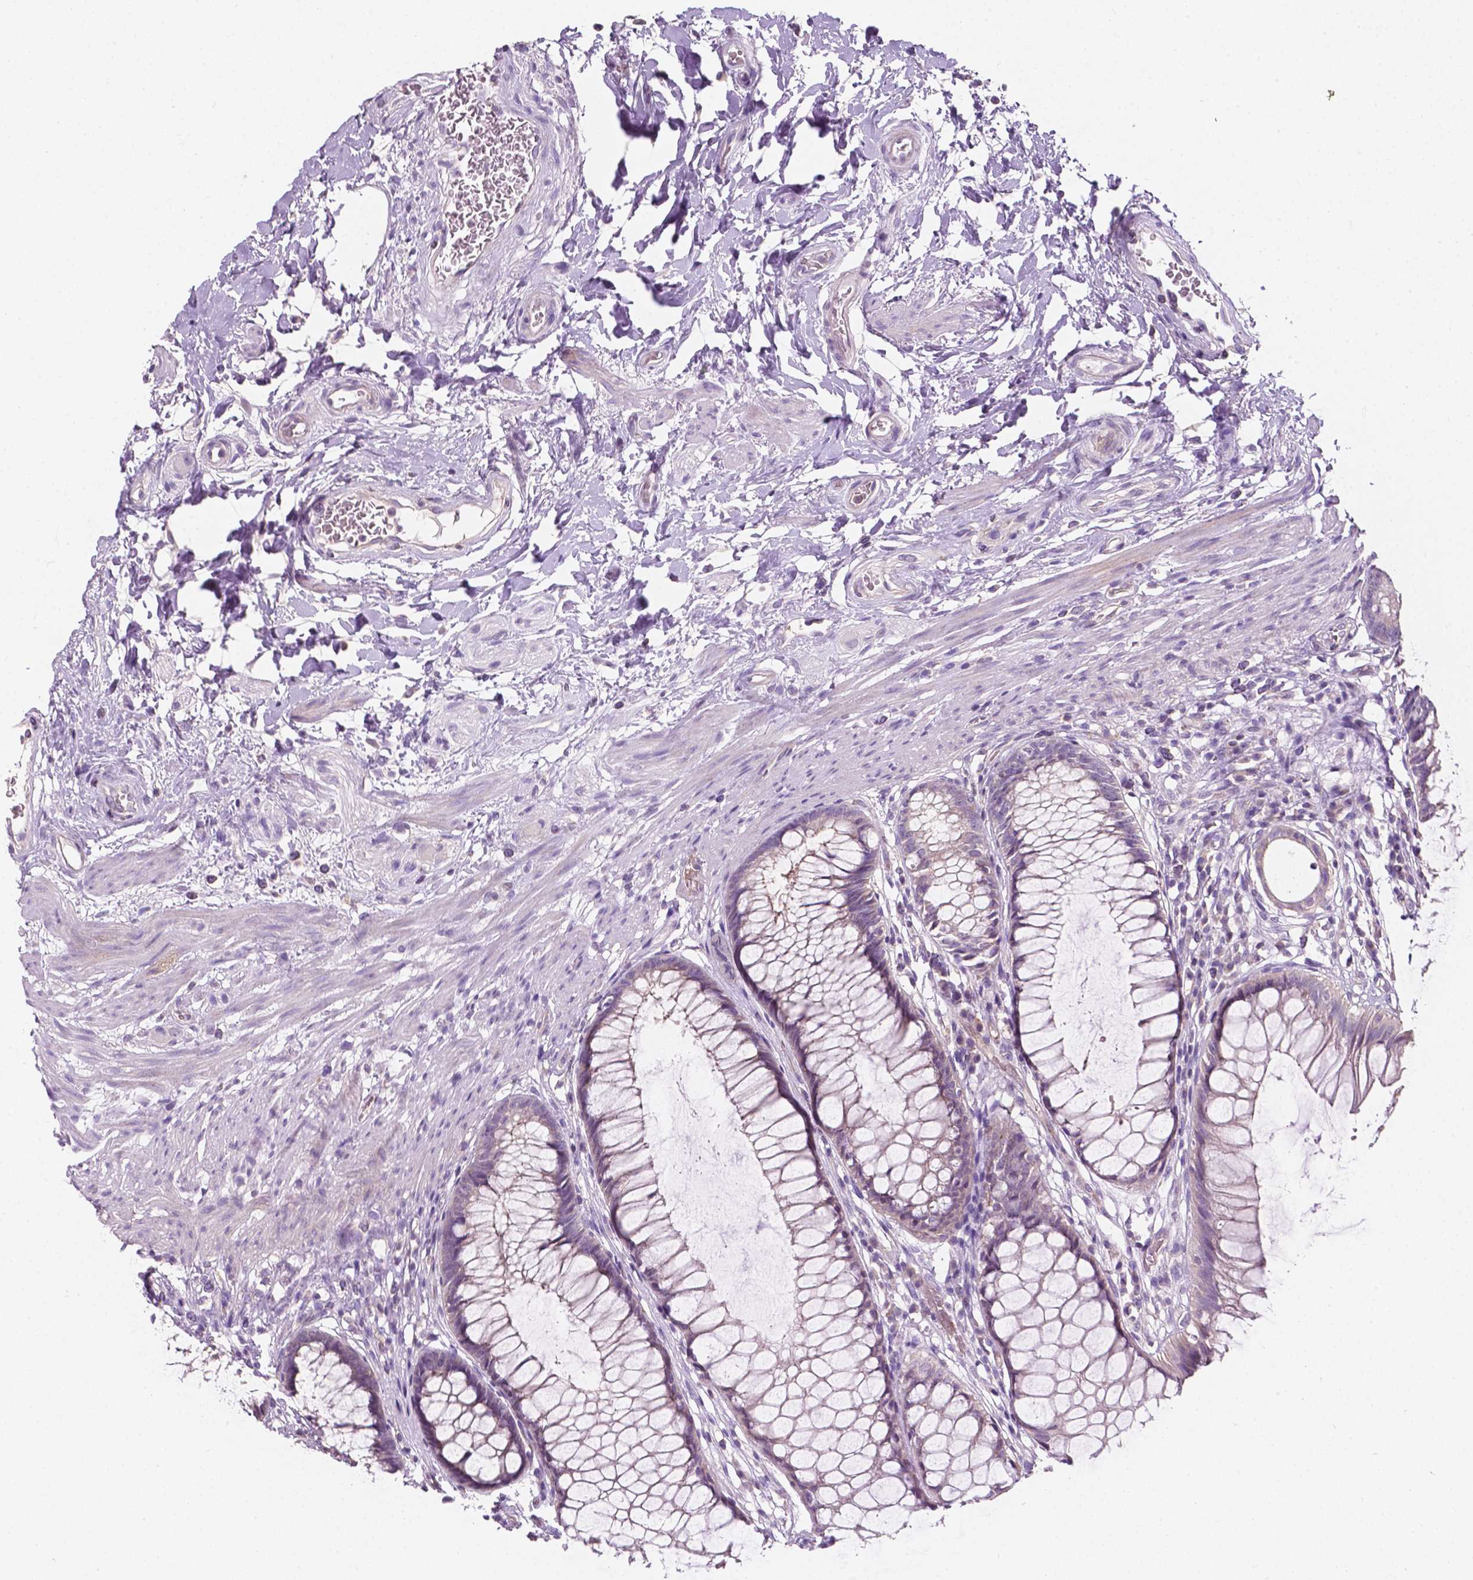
{"staining": {"intensity": "weak", "quantity": "25%-75%", "location": "cytoplasmic/membranous"}, "tissue": "rectum", "cell_type": "Glandular cells", "image_type": "normal", "snomed": [{"axis": "morphology", "description": "Normal tissue, NOS"}, {"axis": "topography", "description": "Smooth muscle"}, {"axis": "topography", "description": "Rectum"}], "caption": "A micrograph of rectum stained for a protein reveals weak cytoplasmic/membranous brown staining in glandular cells.", "gene": "EGFR", "patient": {"sex": "male", "age": 53}}